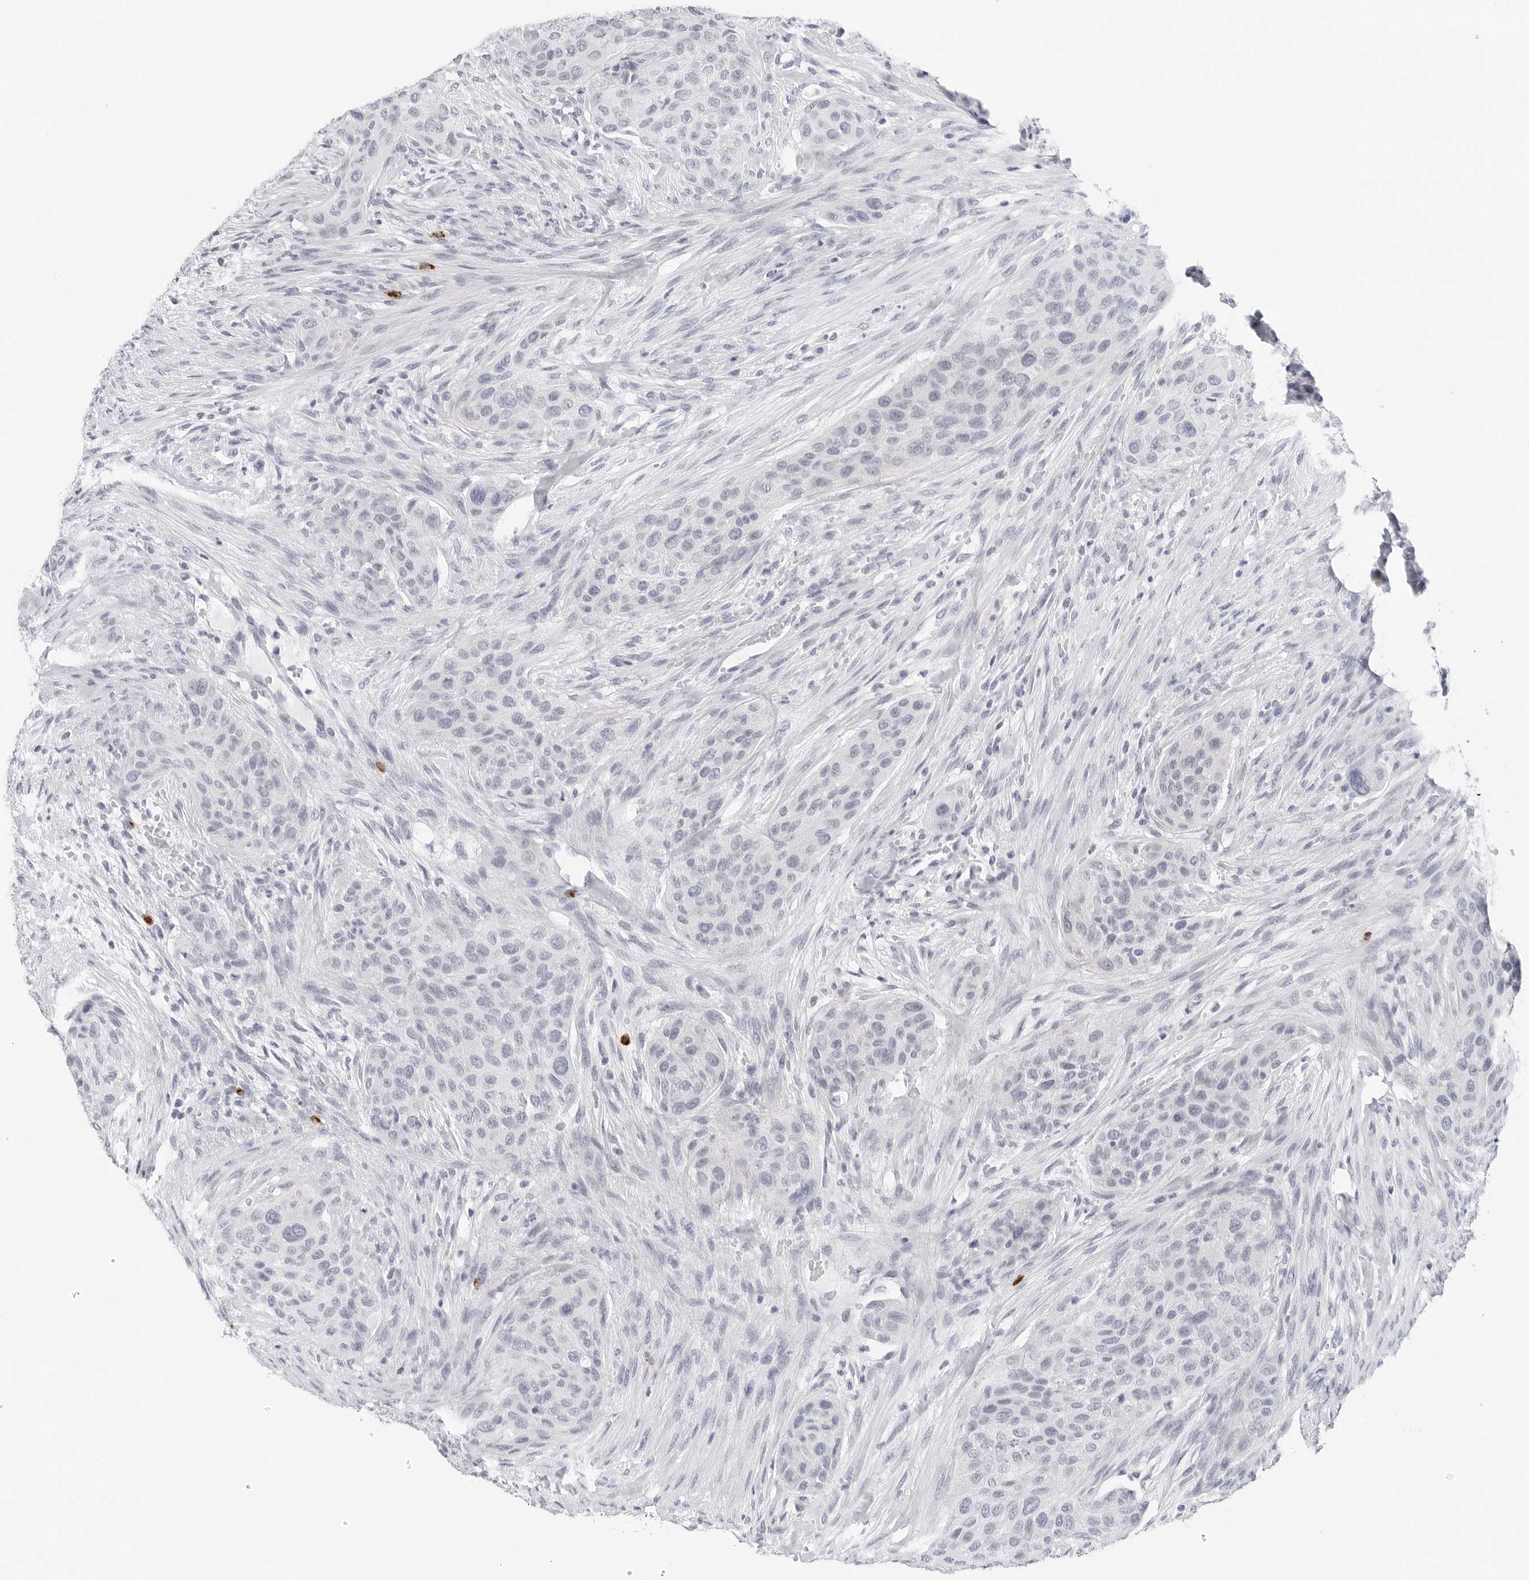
{"staining": {"intensity": "negative", "quantity": "none", "location": "none"}, "tissue": "urothelial cancer", "cell_type": "Tumor cells", "image_type": "cancer", "snomed": [{"axis": "morphology", "description": "Urothelial carcinoma, High grade"}, {"axis": "topography", "description": "Urinary bladder"}], "caption": "High magnification brightfield microscopy of high-grade urothelial carcinoma stained with DAB (brown) and counterstained with hematoxylin (blue): tumor cells show no significant expression.", "gene": "HSPB7", "patient": {"sex": "male", "age": 35}}